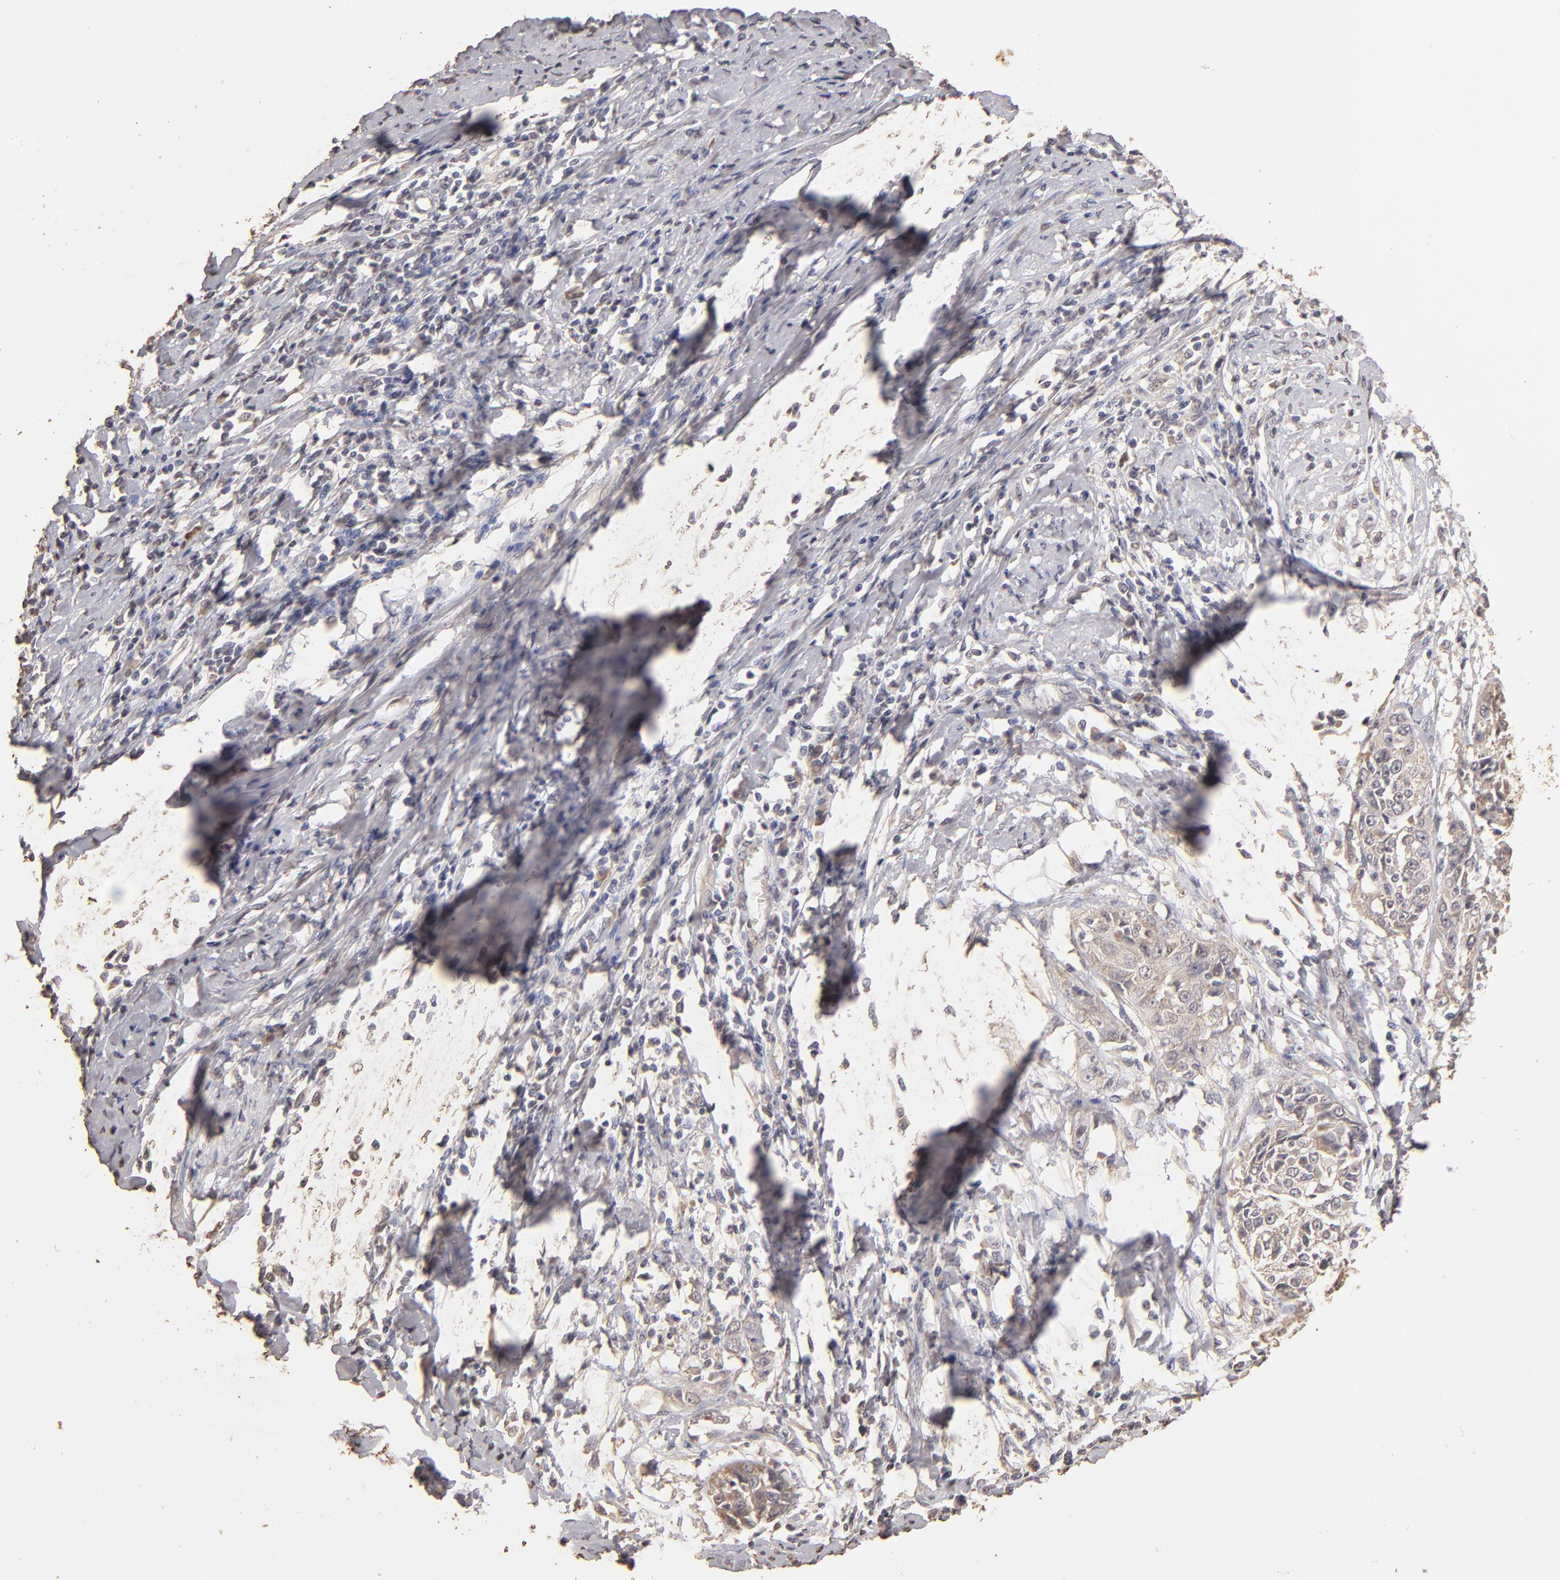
{"staining": {"intensity": "weak", "quantity": "<25%", "location": "cytoplasmic/membranous"}, "tissue": "cervical cancer", "cell_type": "Tumor cells", "image_type": "cancer", "snomed": [{"axis": "morphology", "description": "Squamous cell carcinoma, NOS"}, {"axis": "topography", "description": "Cervix"}], "caption": "Image shows no protein positivity in tumor cells of squamous cell carcinoma (cervical) tissue.", "gene": "OPHN1", "patient": {"sex": "female", "age": 64}}